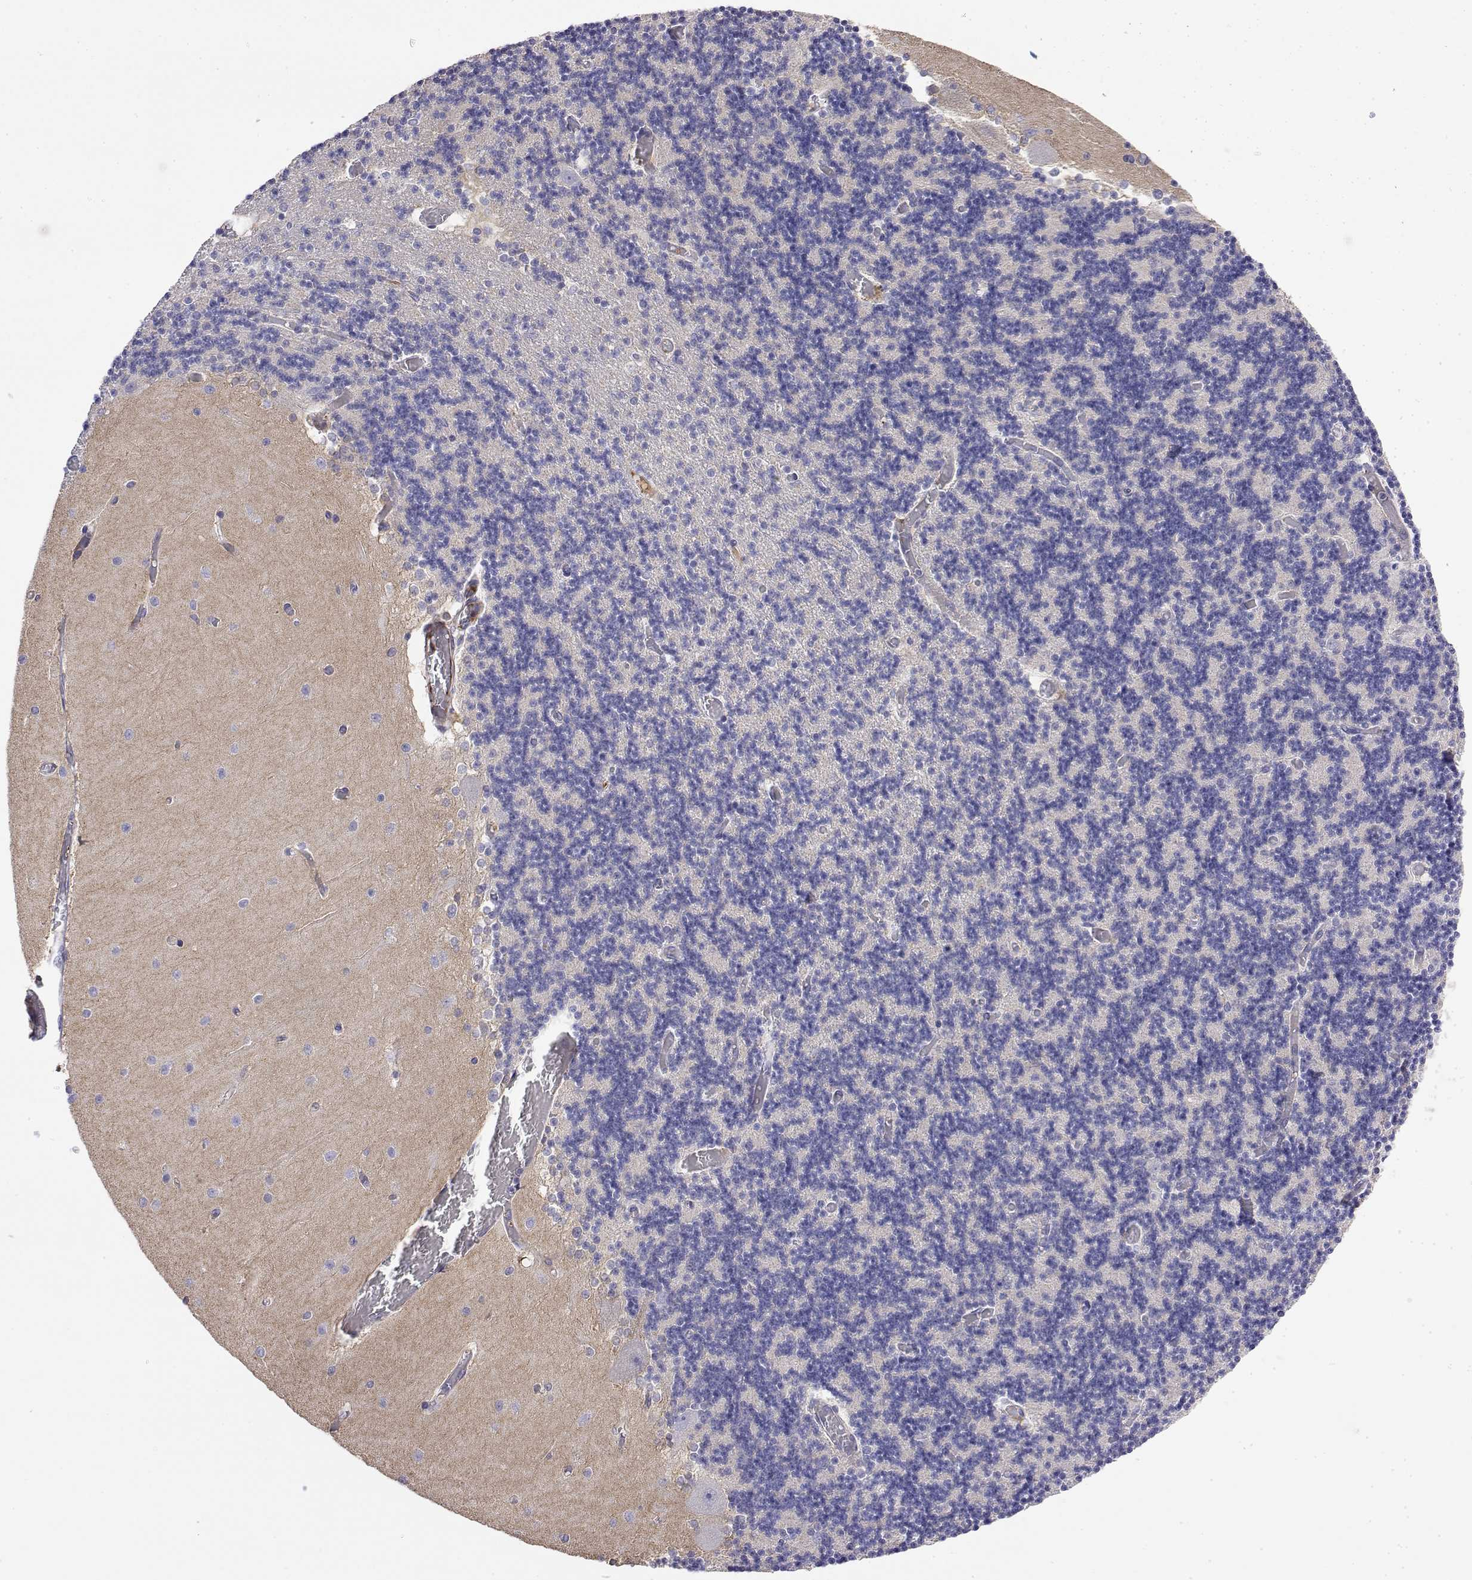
{"staining": {"intensity": "negative", "quantity": "none", "location": "none"}, "tissue": "cerebellum", "cell_type": "Cells in granular layer", "image_type": "normal", "snomed": [{"axis": "morphology", "description": "Normal tissue, NOS"}, {"axis": "topography", "description": "Cerebellum"}], "caption": "IHC photomicrograph of unremarkable cerebellum: human cerebellum stained with DAB reveals no significant protein positivity in cells in granular layer.", "gene": "GGACT", "patient": {"sex": "female", "age": 28}}